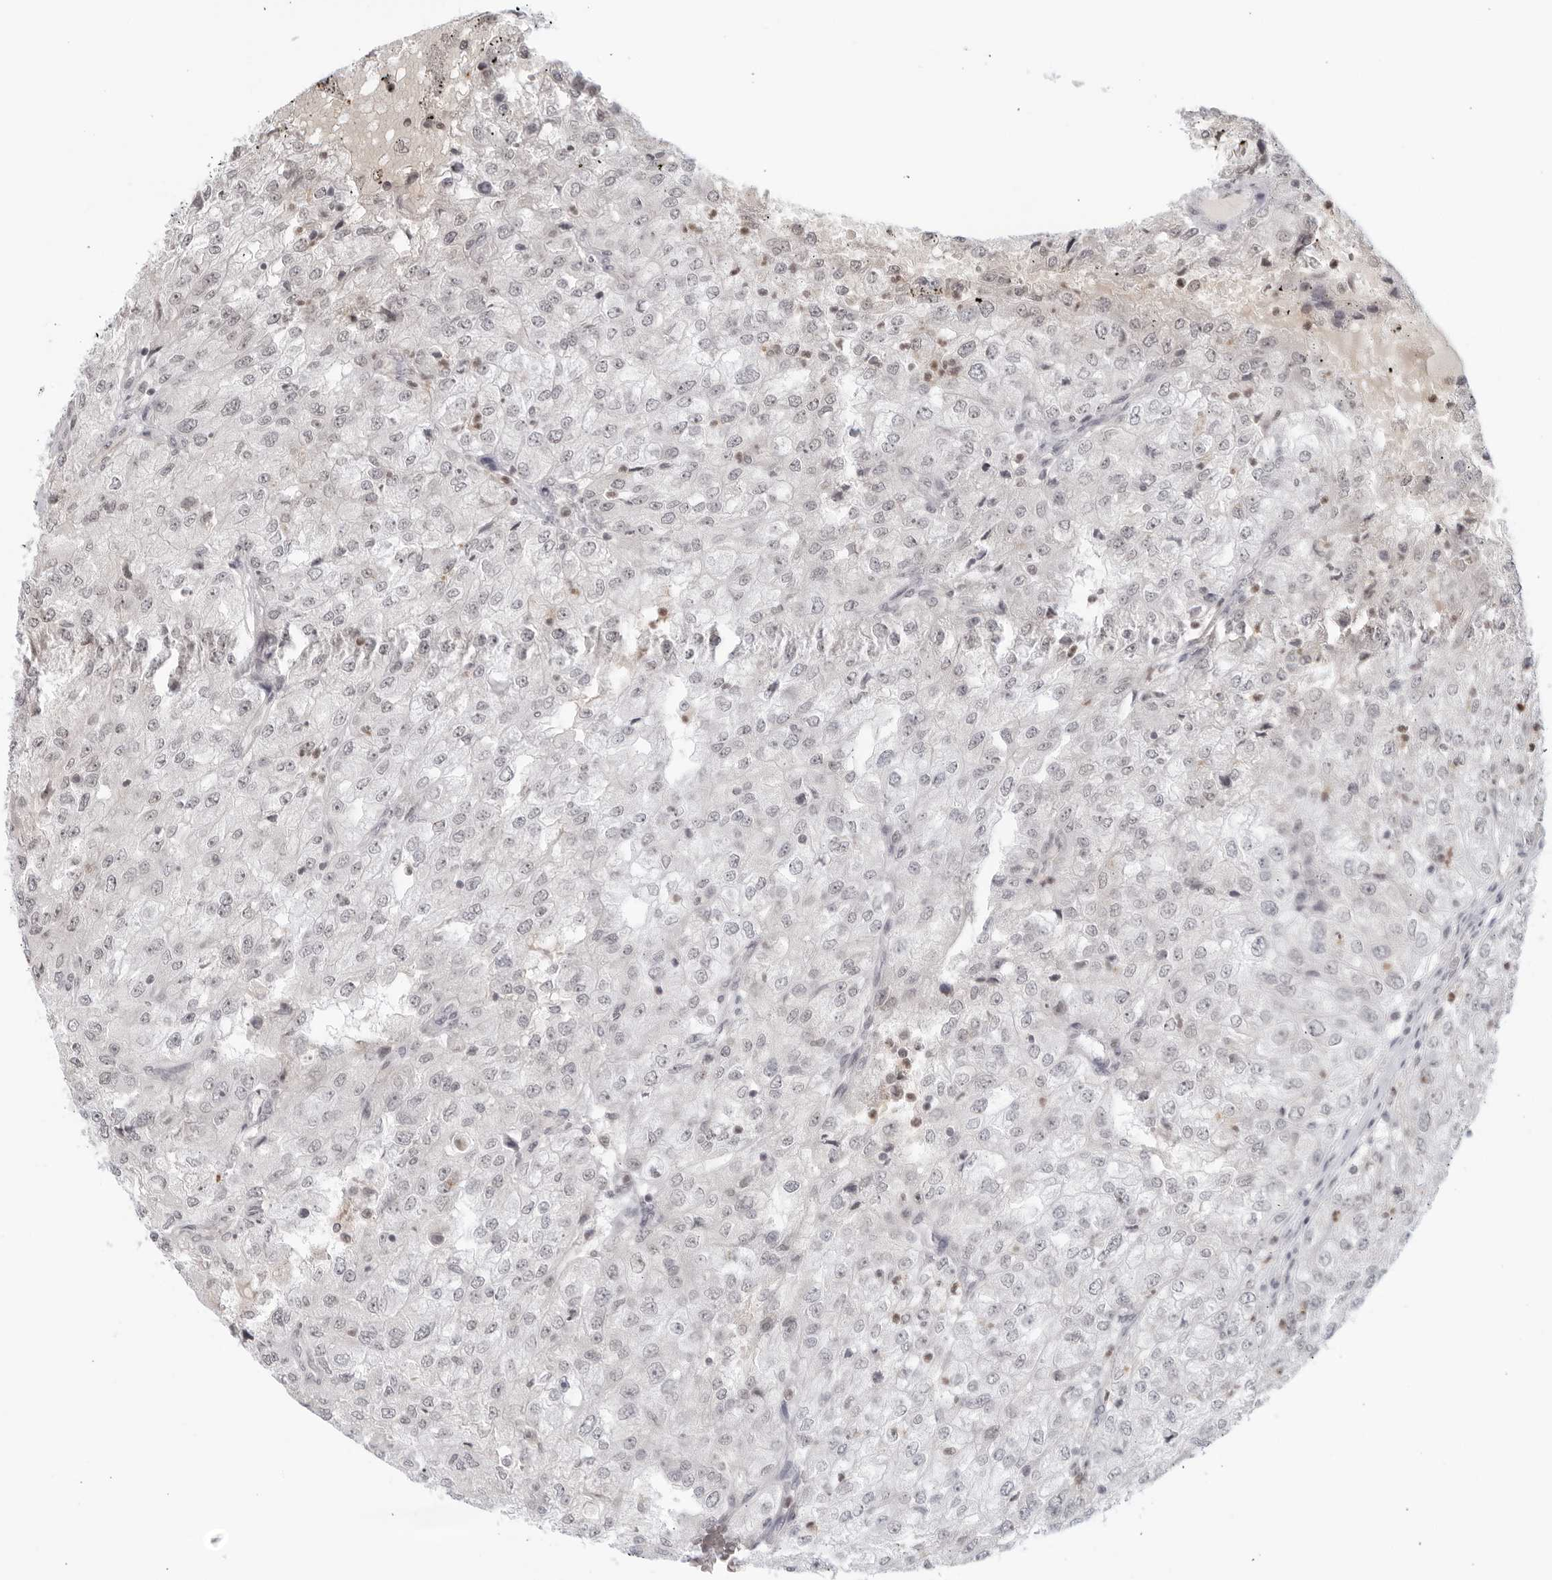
{"staining": {"intensity": "negative", "quantity": "none", "location": "none"}, "tissue": "renal cancer", "cell_type": "Tumor cells", "image_type": "cancer", "snomed": [{"axis": "morphology", "description": "Adenocarcinoma, NOS"}, {"axis": "topography", "description": "Kidney"}], "caption": "This is a histopathology image of IHC staining of renal cancer (adenocarcinoma), which shows no expression in tumor cells.", "gene": "RAB11FIP3", "patient": {"sex": "female", "age": 54}}